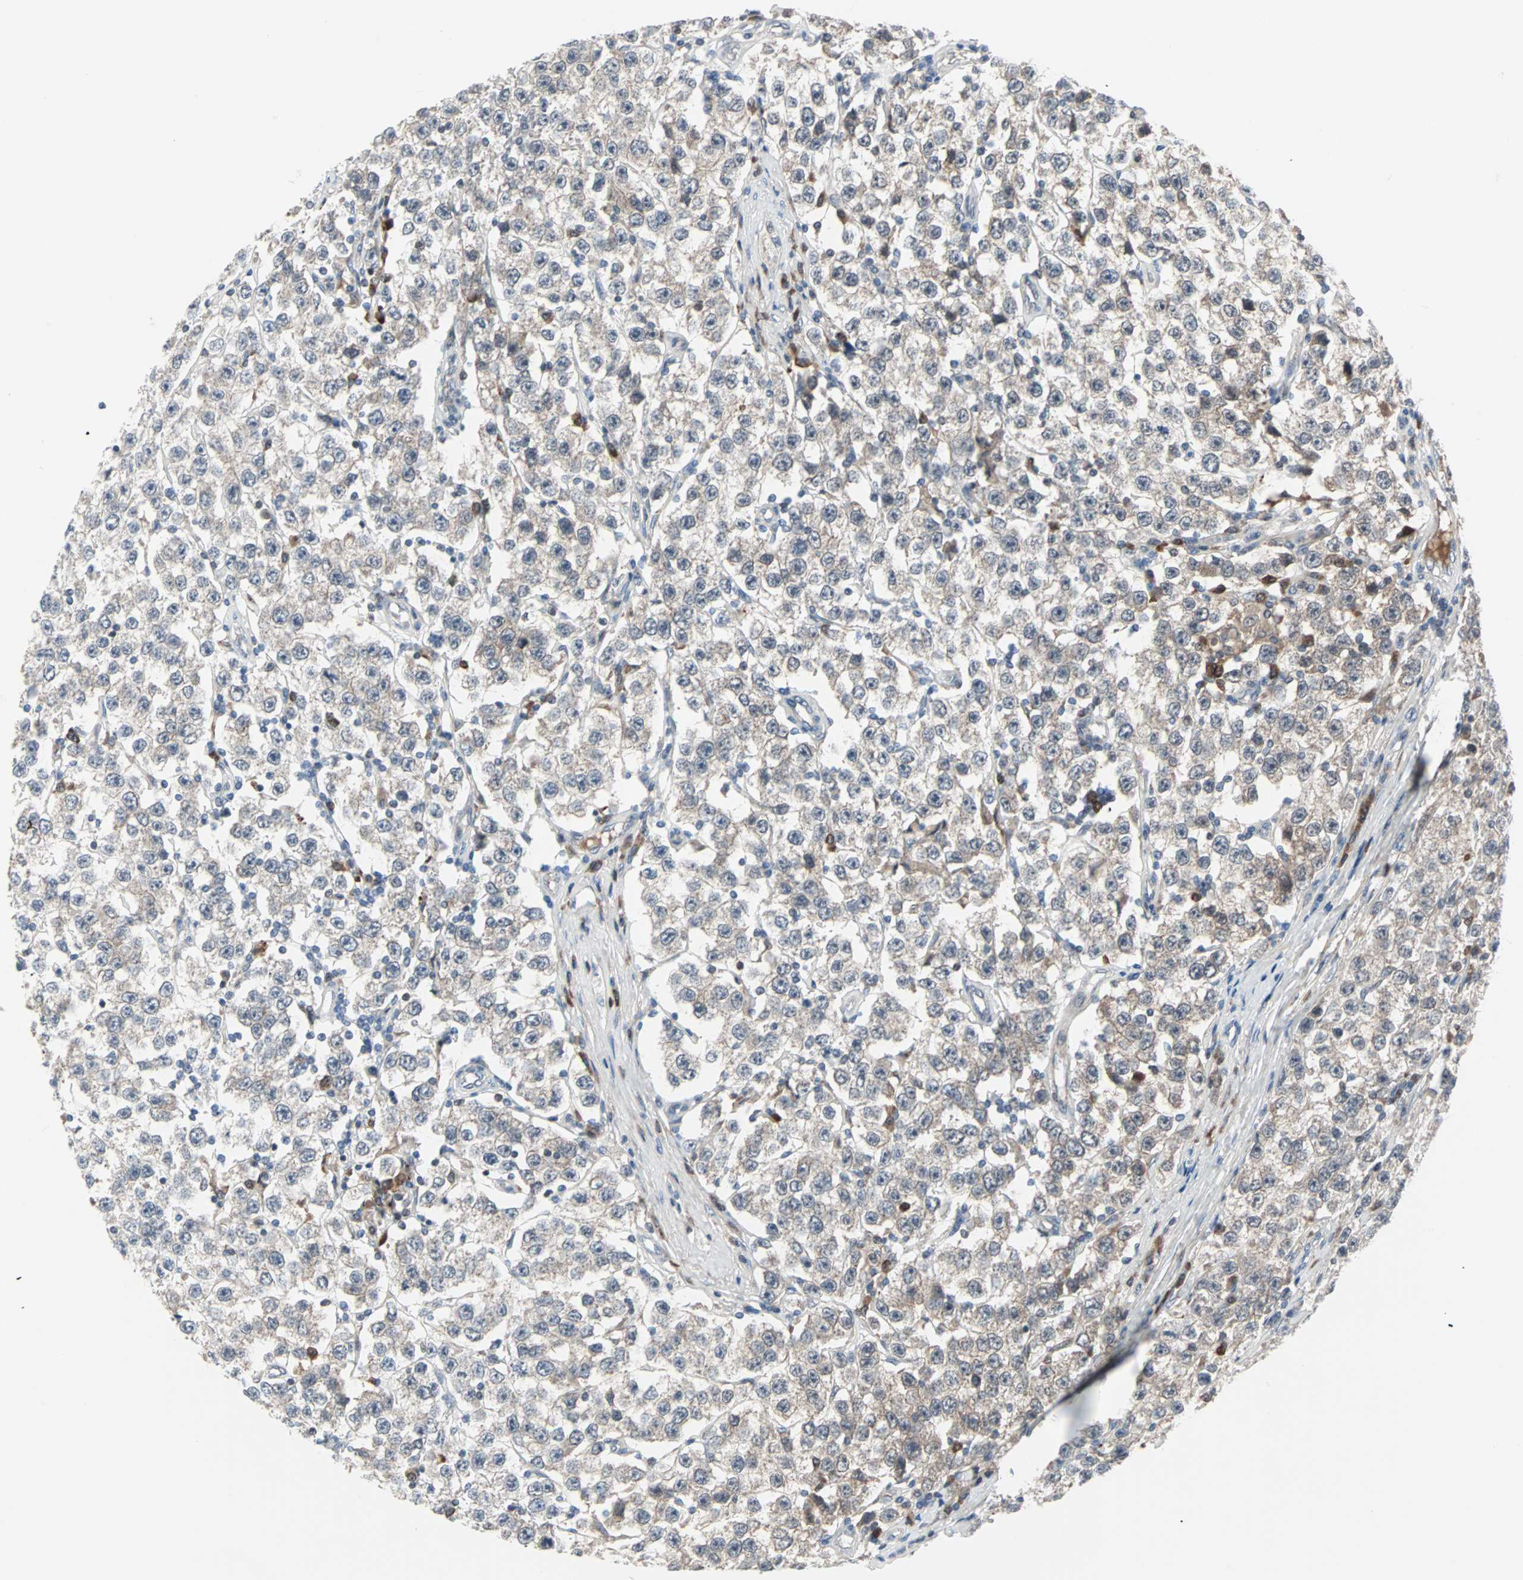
{"staining": {"intensity": "negative", "quantity": "none", "location": "none"}, "tissue": "testis cancer", "cell_type": "Tumor cells", "image_type": "cancer", "snomed": [{"axis": "morphology", "description": "Seminoma, NOS"}, {"axis": "topography", "description": "Testis"}], "caption": "DAB immunohistochemical staining of human testis seminoma shows no significant positivity in tumor cells.", "gene": "CASP3", "patient": {"sex": "male", "age": 52}}